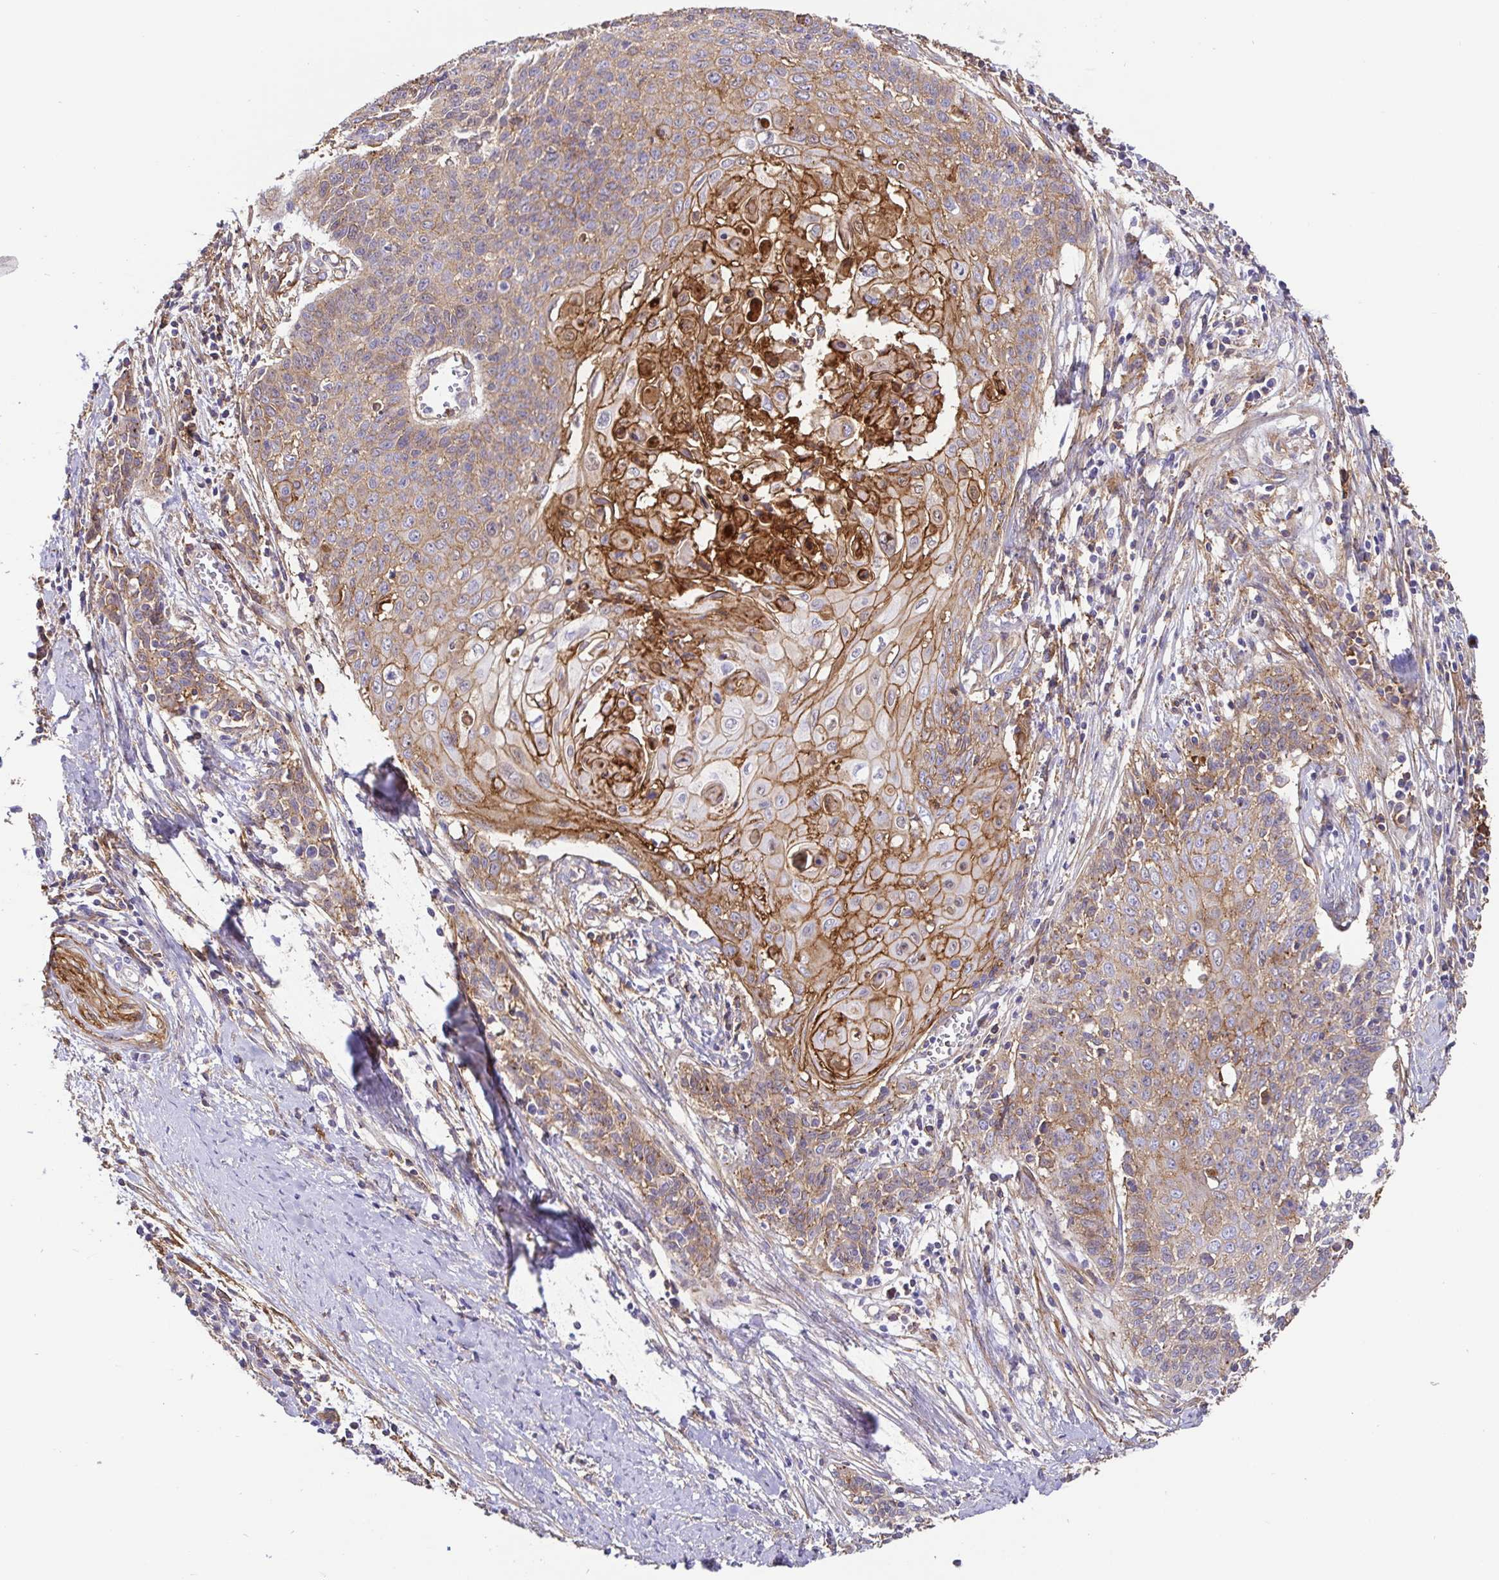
{"staining": {"intensity": "moderate", "quantity": ">75%", "location": "cytoplasmic/membranous"}, "tissue": "cervical cancer", "cell_type": "Tumor cells", "image_type": "cancer", "snomed": [{"axis": "morphology", "description": "Squamous cell carcinoma, NOS"}, {"axis": "topography", "description": "Cervix"}], "caption": "The histopathology image exhibits a brown stain indicating the presence of a protein in the cytoplasmic/membranous of tumor cells in cervical squamous cell carcinoma.", "gene": "ANXA2", "patient": {"sex": "female", "age": 39}}